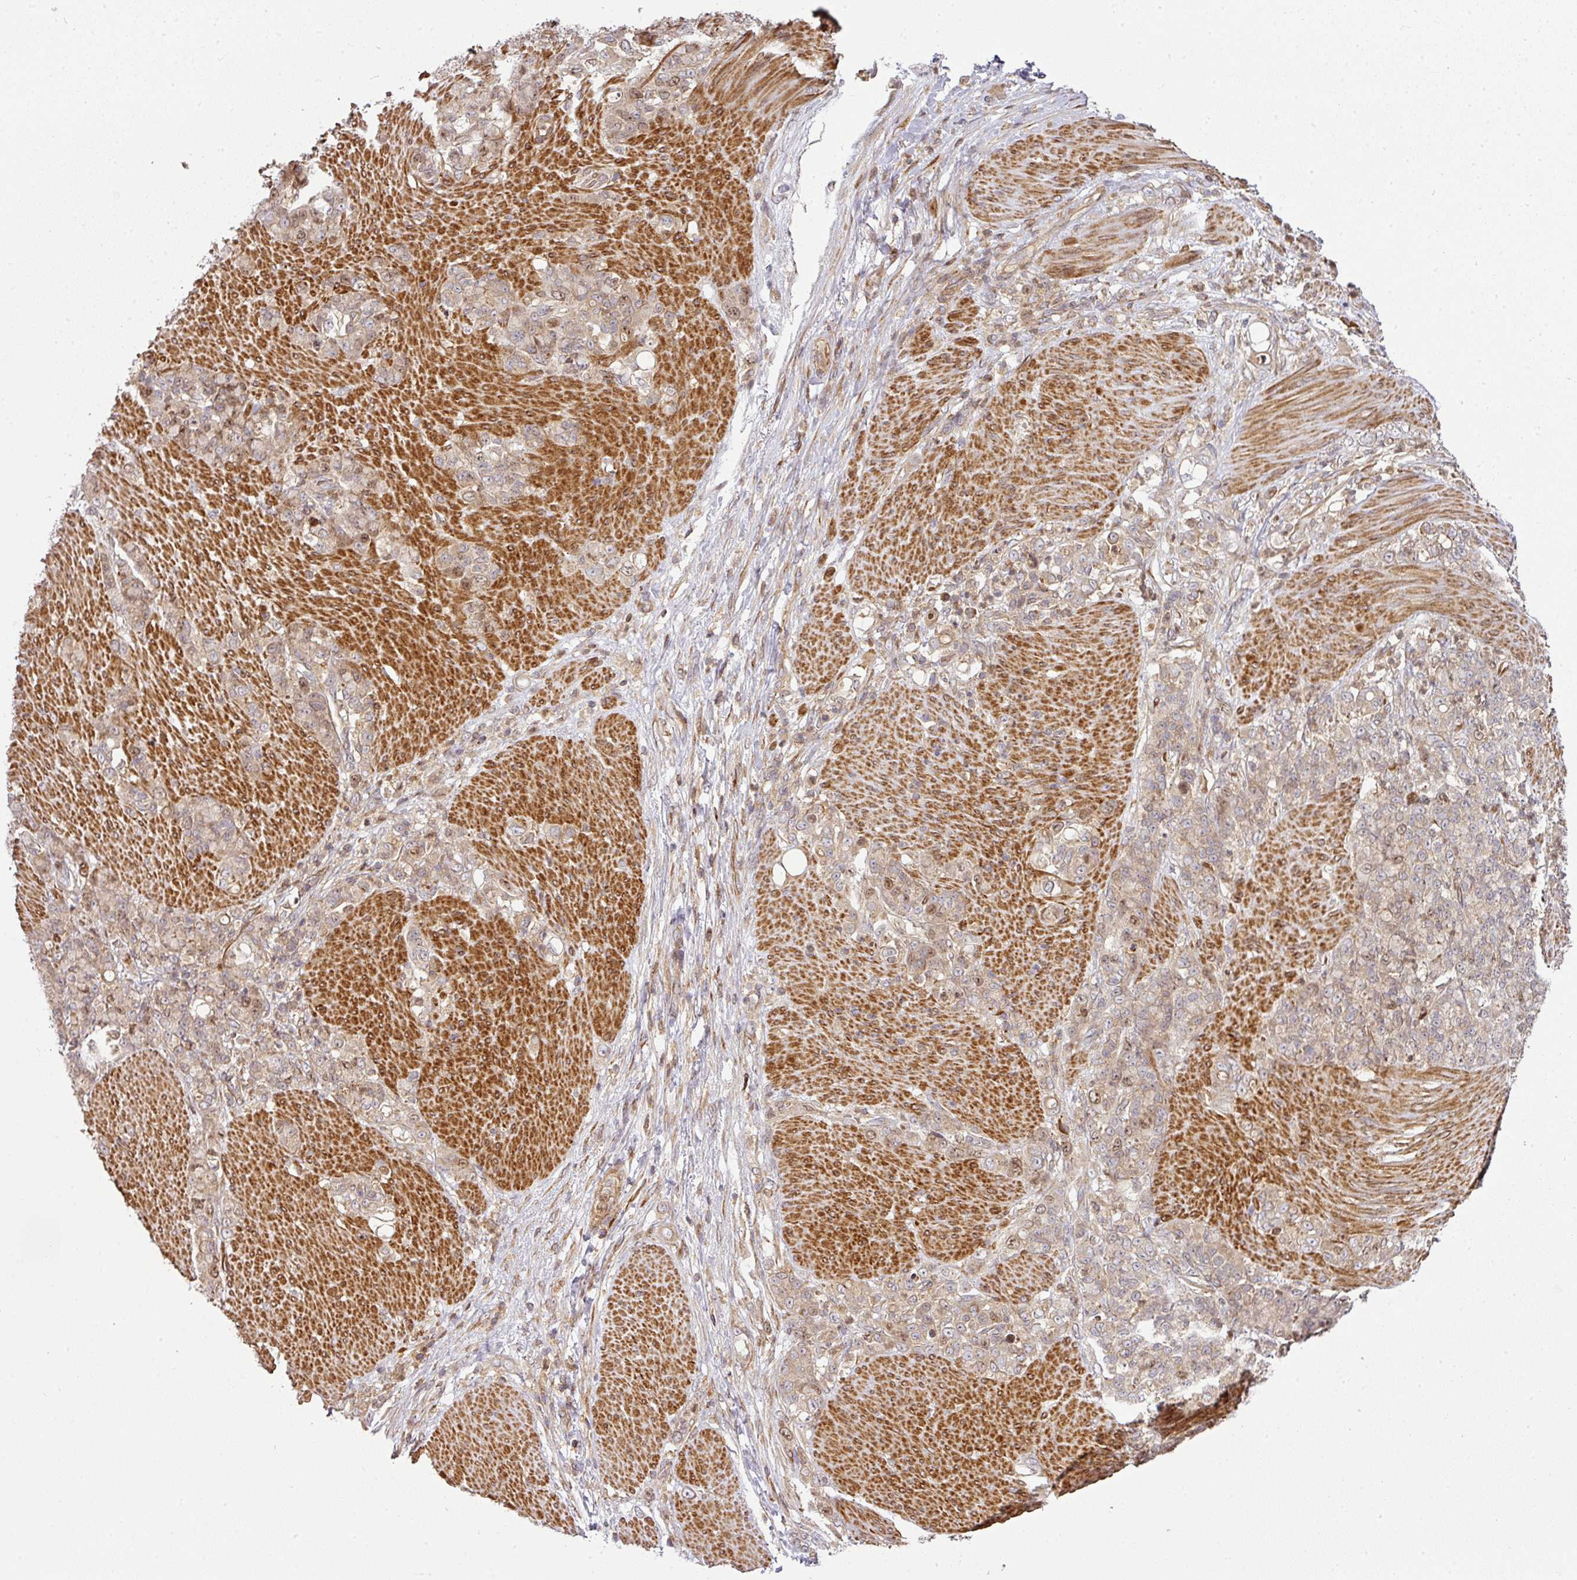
{"staining": {"intensity": "weak", "quantity": ">75%", "location": "nuclear"}, "tissue": "stomach cancer", "cell_type": "Tumor cells", "image_type": "cancer", "snomed": [{"axis": "morphology", "description": "Adenocarcinoma, NOS"}, {"axis": "topography", "description": "Stomach"}], "caption": "Immunohistochemical staining of stomach adenocarcinoma exhibits low levels of weak nuclear protein staining in about >75% of tumor cells.", "gene": "ATAT1", "patient": {"sex": "female", "age": 79}}